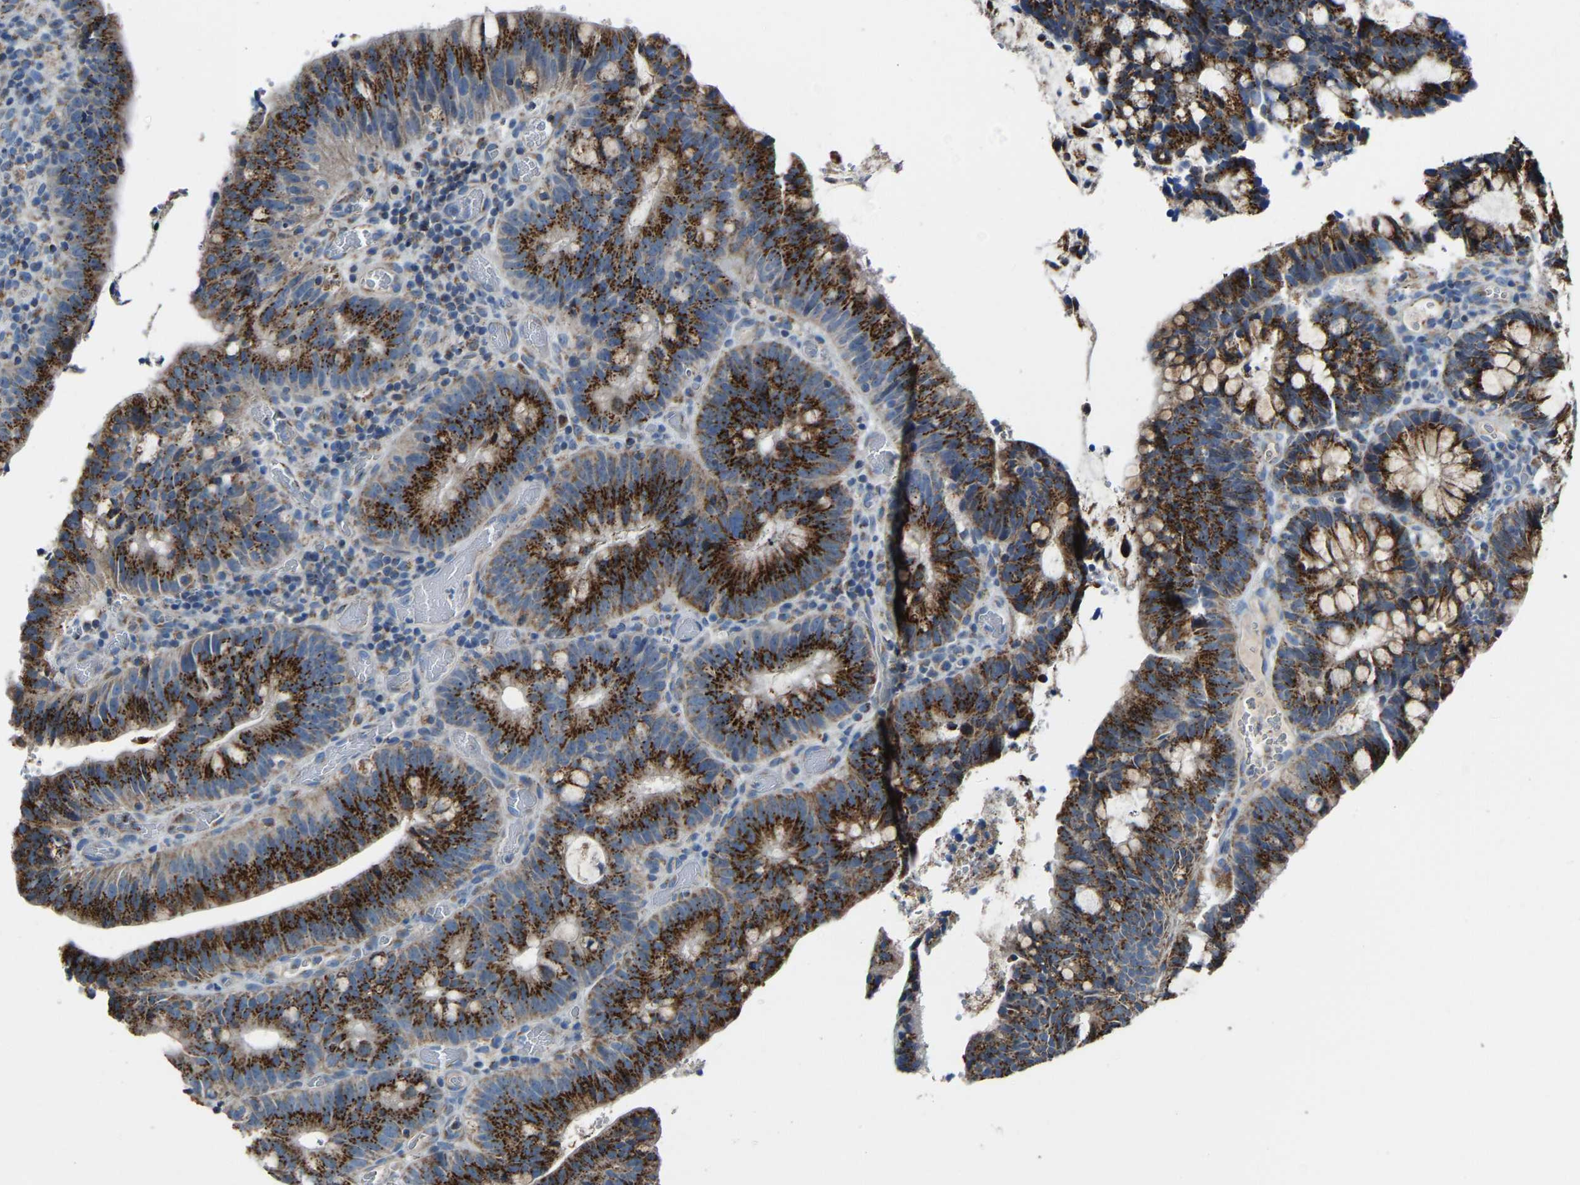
{"staining": {"intensity": "strong", "quantity": ">75%", "location": "cytoplasmic/membranous"}, "tissue": "colorectal cancer", "cell_type": "Tumor cells", "image_type": "cancer", "snomed": [{"axis": "morphology", "description": "Adenocarcinoma, NOS"}, {"axis": "topography", "description": "Colon"}], "caption": "Colorectal adenocarcinoma tissue displays strong cytoplasmic/membranous staining in about >75% of tumor cells Using DAB (3,3'-diaminobenzidine) (brown) and hematoxylin (blue) stains, captured at high magnification using brightfield microscopy.", "gene": "CANT1", "patient": {"sex": "female", "age": 66}}